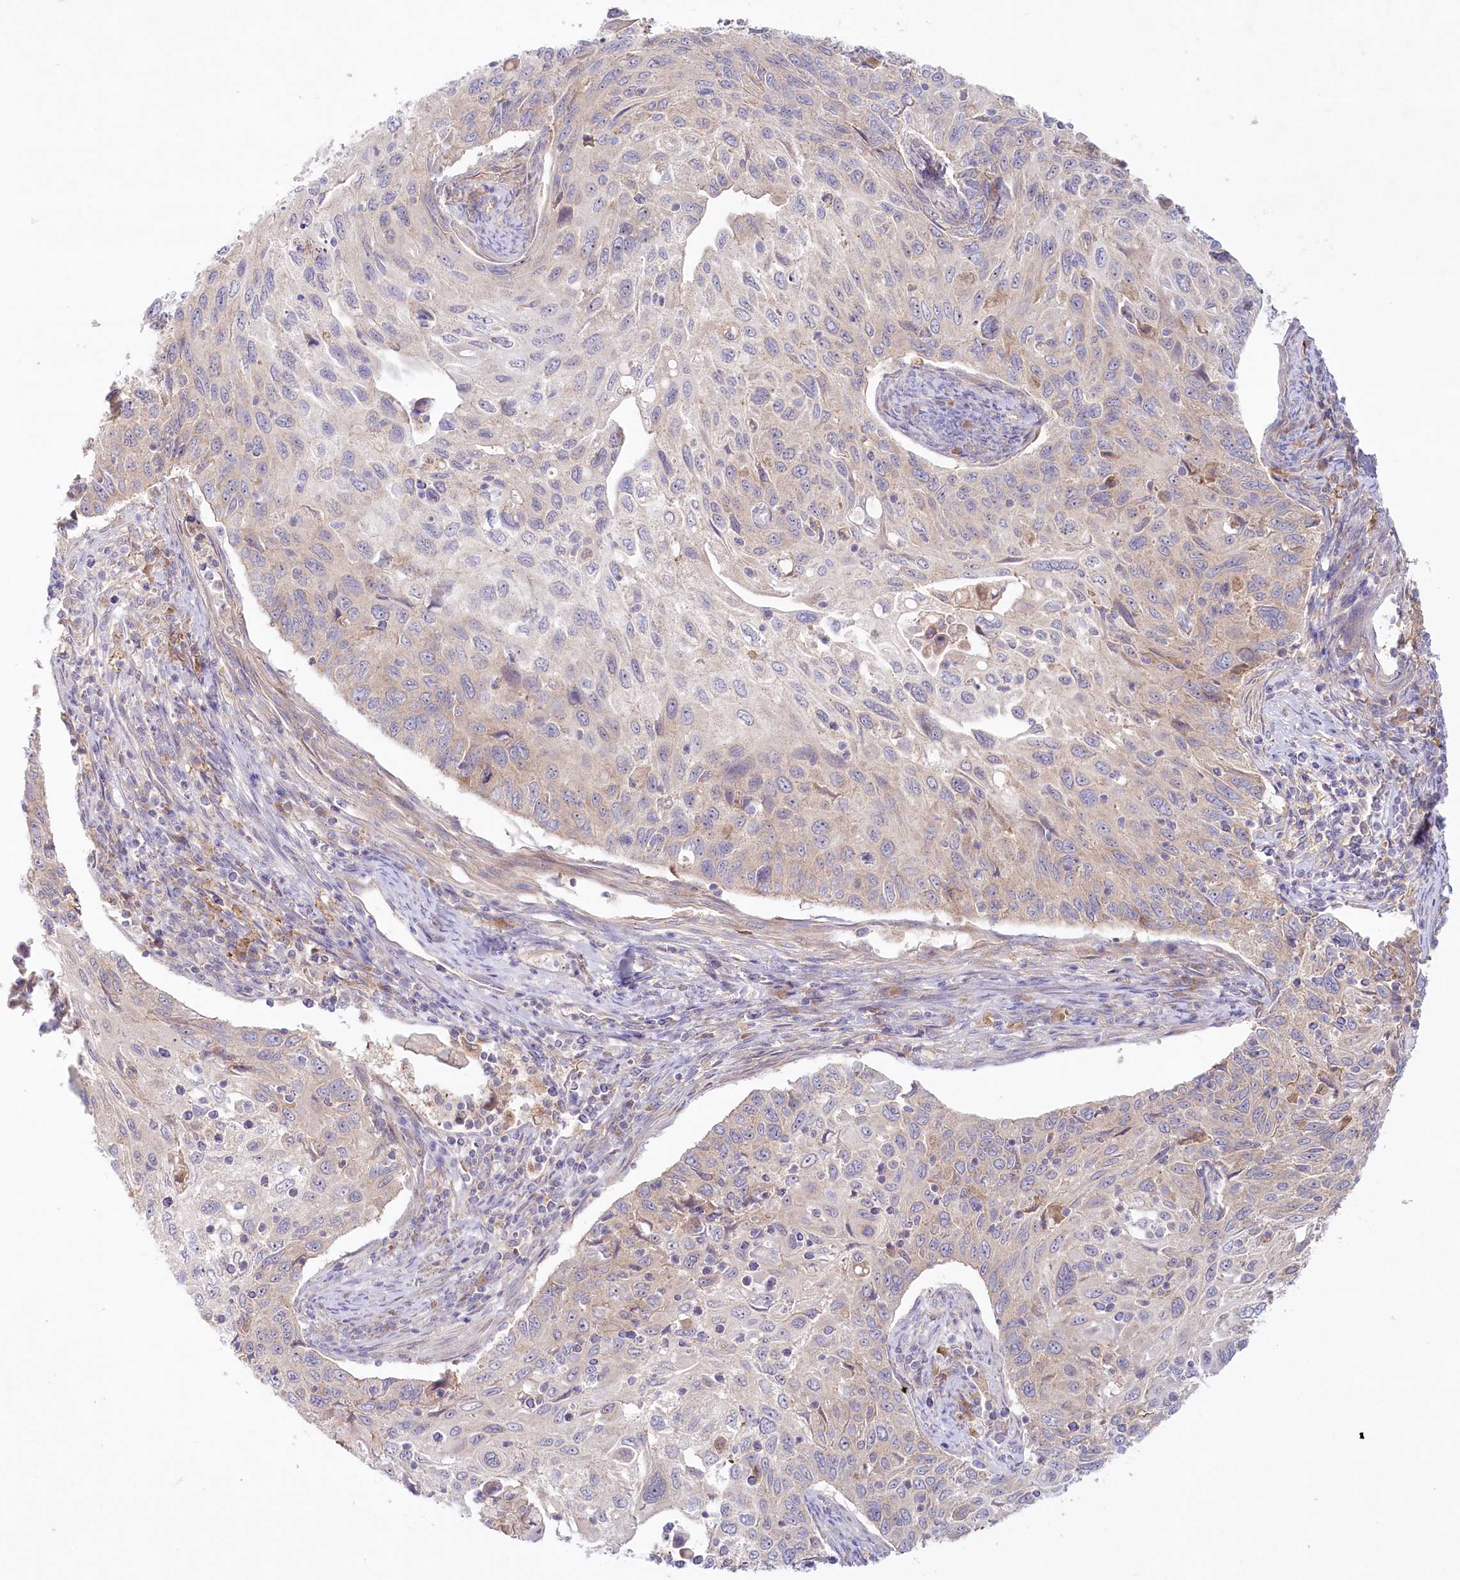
{"staining": {"intensity": "negative", "quantity": "none", "location": "none"}, "tissue": "cervical cancer", "cell_type": "Tumor cells", "image_type": "cancer", "snomed": [{"axis": "morphology", "description": "Squamous cell carcinoma, NOS"}, {"axis": "topography", "description": "Cervix"}], "caption": "There is no significant staining in tumor cells of cervical cancer (squamous cell carcinoma).", "gene": "TNIP1", "patient": {"sex": "female", "age": 70}}